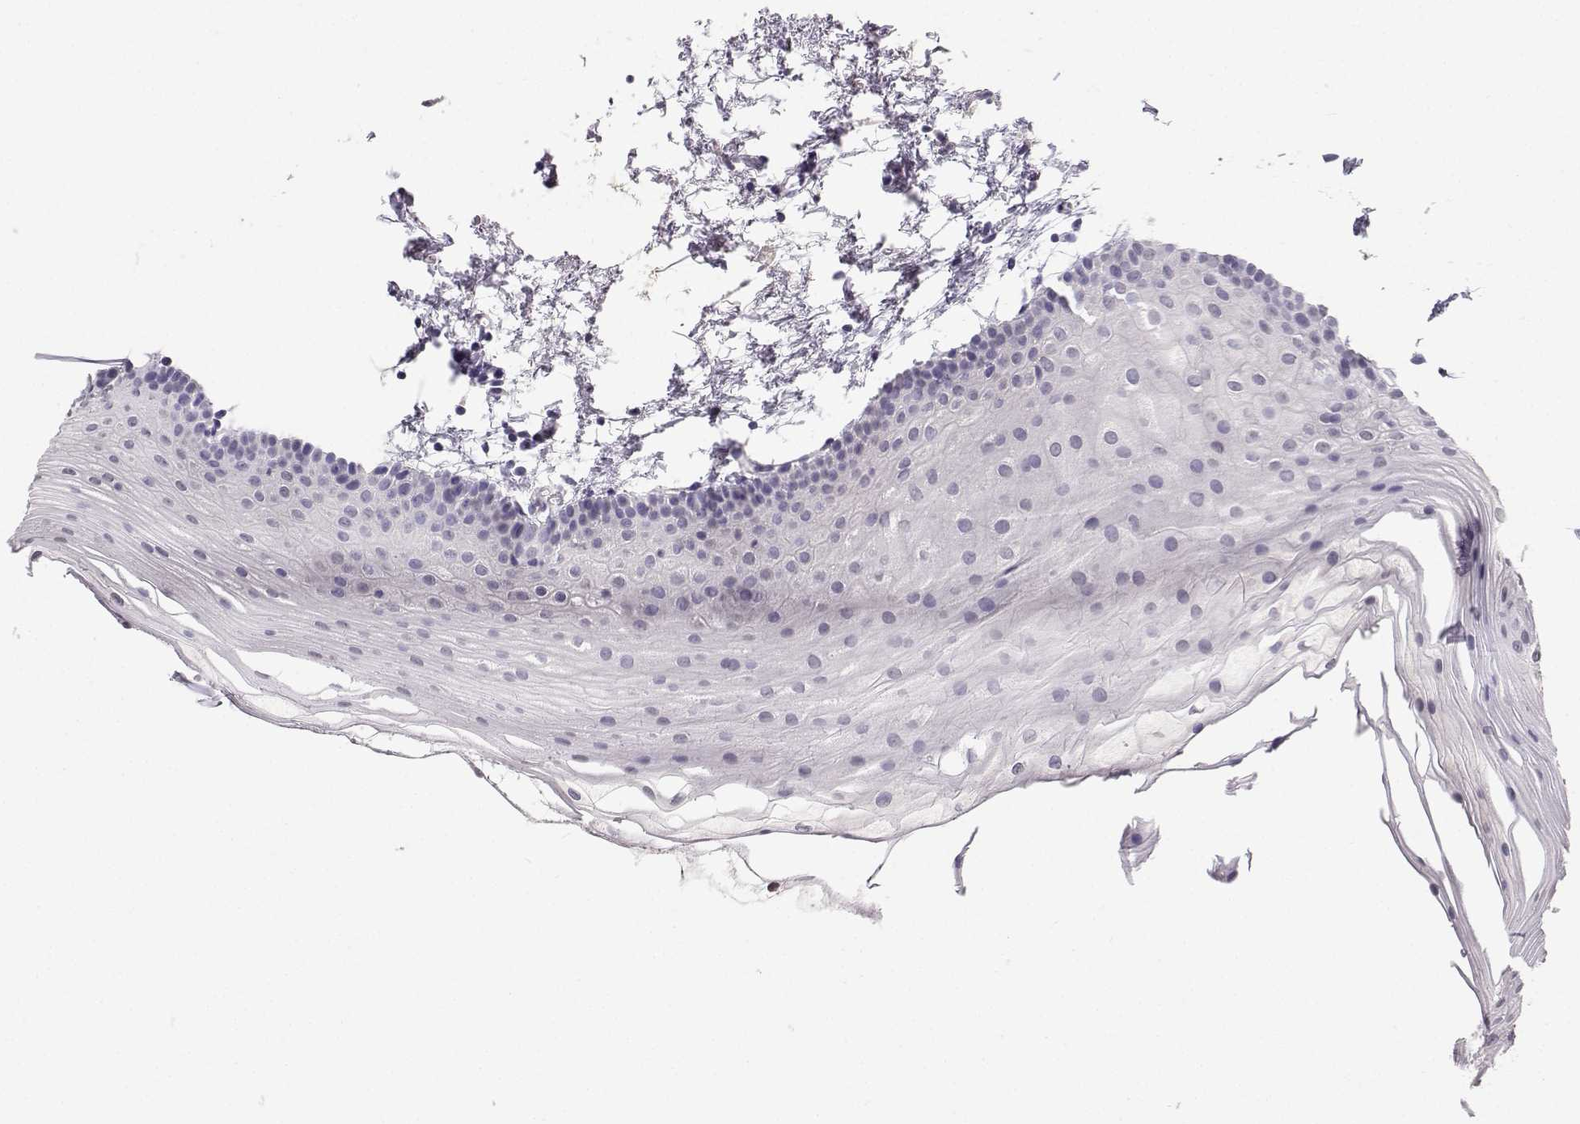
{"staining": {"intensity": "negative", "quantity": "none", "location": "none"}, "tissue": "oral mucosa", "cell_type": "Squamous epithelial cells", "image_type": "normal", "snomed": [{"axis": "morphology", "description": "Normal tissue, NOS"}, {"axis": "topography", "description": "Oral tissue"}], "caption": "DAB immunohistochemical staining of benign oral mucosa exhibits no significant positivity in squamous epithelial cells. (Immunohistochemistry (ihc), brightfield microscopy, high magnification).", "gene": "SPAG11A", "patient": {"sex": "female", "age": 57}}